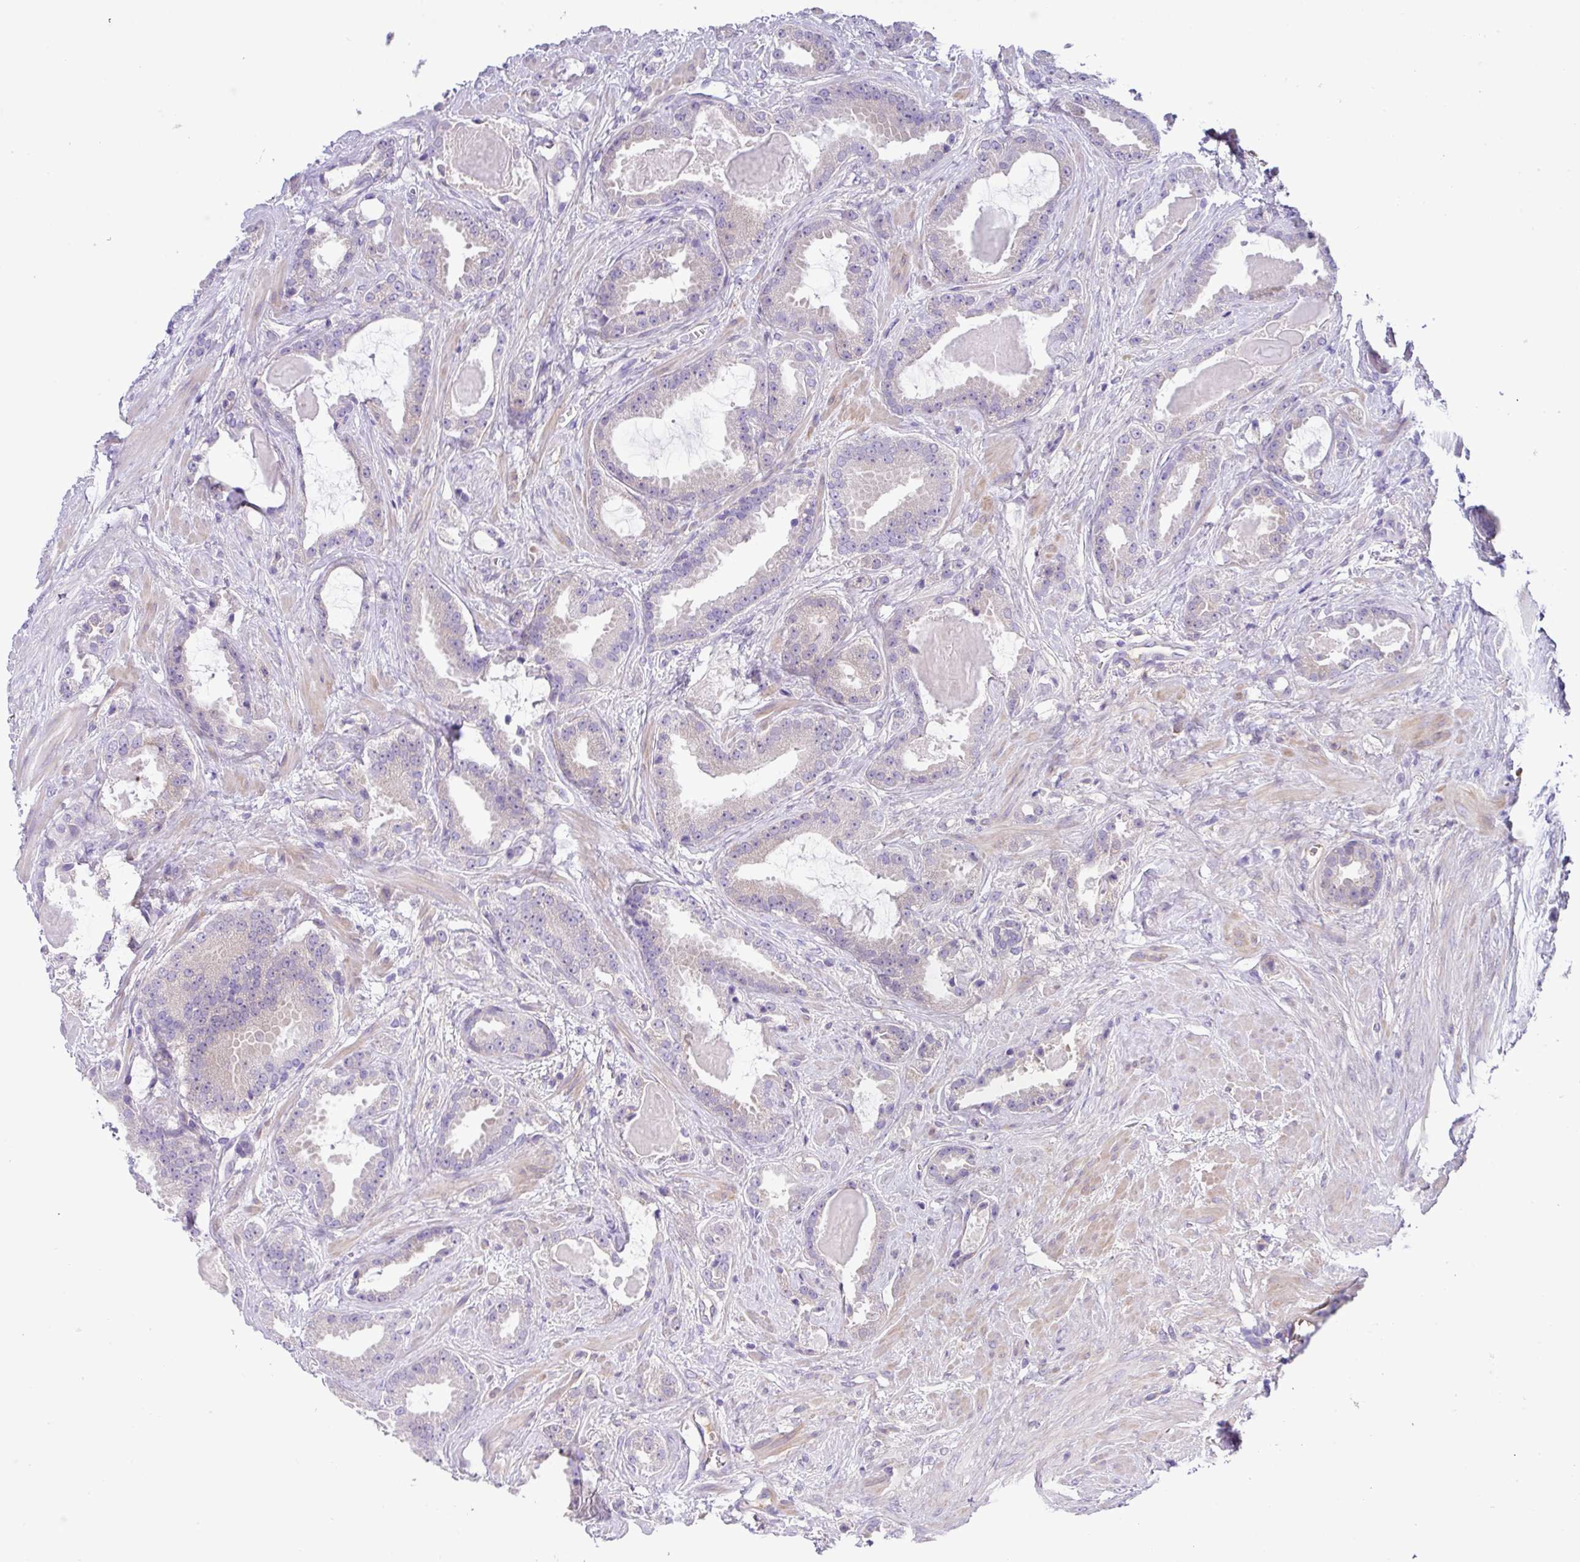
{"staining": {"intensity": "negative", "quantity": "none", "location": "none"}, "tissue": "prostate cancer", "cell_type": "Tumor cells", "image_type": "cancer", "snomed": [{"axis": "morphology", "description": "Adenocarcinoma, Low grade"}, {"axis": "topography", "description": "Prostate"}], "caption": "Immunohistochemistry (IHC) of prostate low-grade adenocarcinoma demonstrates no positivity in tumor cells.", "gene": "DNAL1", "patient": {"sex": "male", "age": 62}}